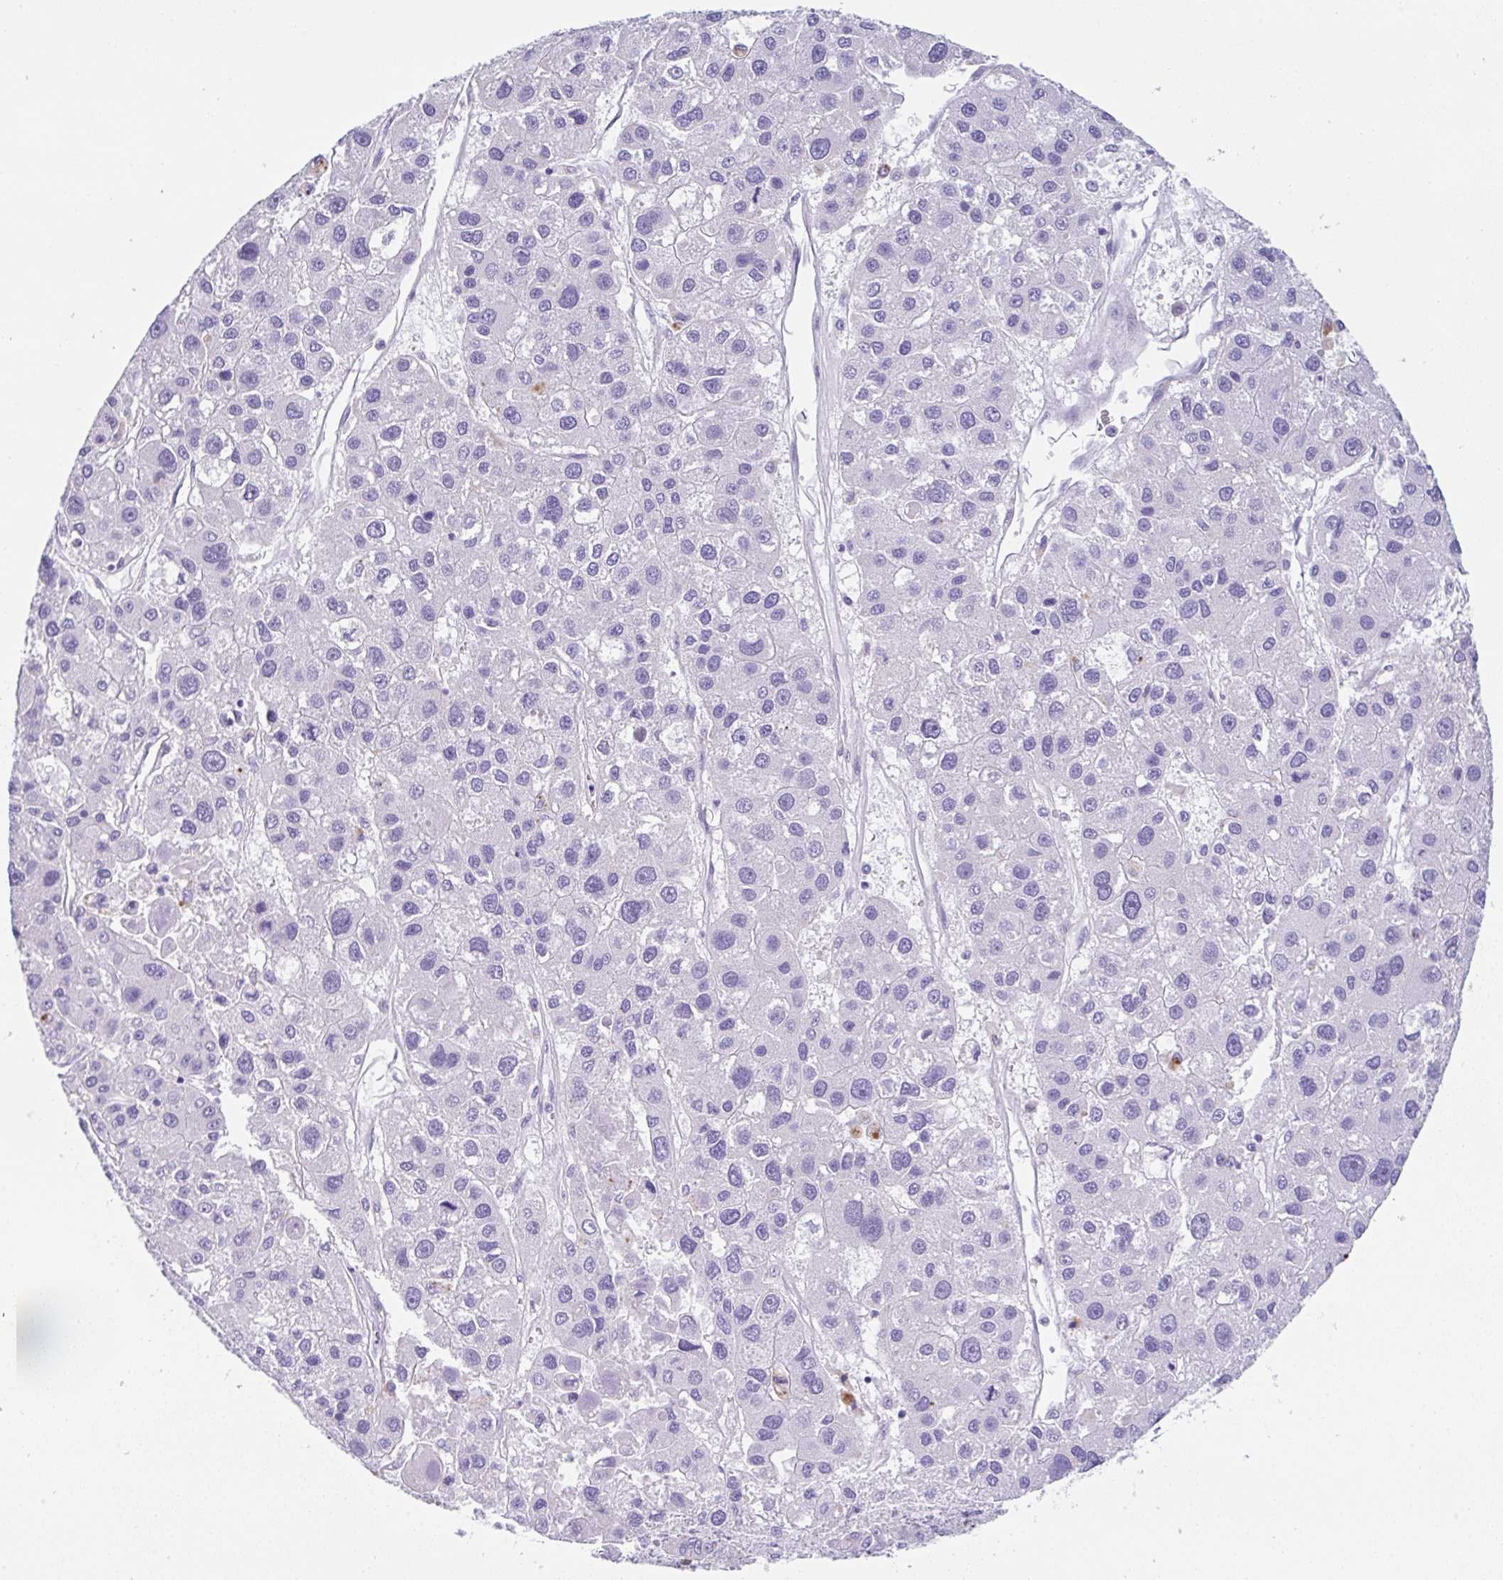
{"staining": {"intensity": "negative", "quantity": "none", "location": "none"}, "tissue": "liver cancer", "cell_type": "Tumor cells", "image_type": "cancer", "snomed": [{"axis": "morphology", "description": "Carcinoma, Hepatocellular, NOS"}, {"axis": "topography", "description": "Liver"}], "caption": "Tumor cells show no significant staining in liver cancer (hepatocellular carcinoma). (DAB (3,3'-diaminobenzidine) immunohistochemistry (IHC), high magnification).", "gene": "TRAF4", "patient": {"sex": "male", "age": 73}}